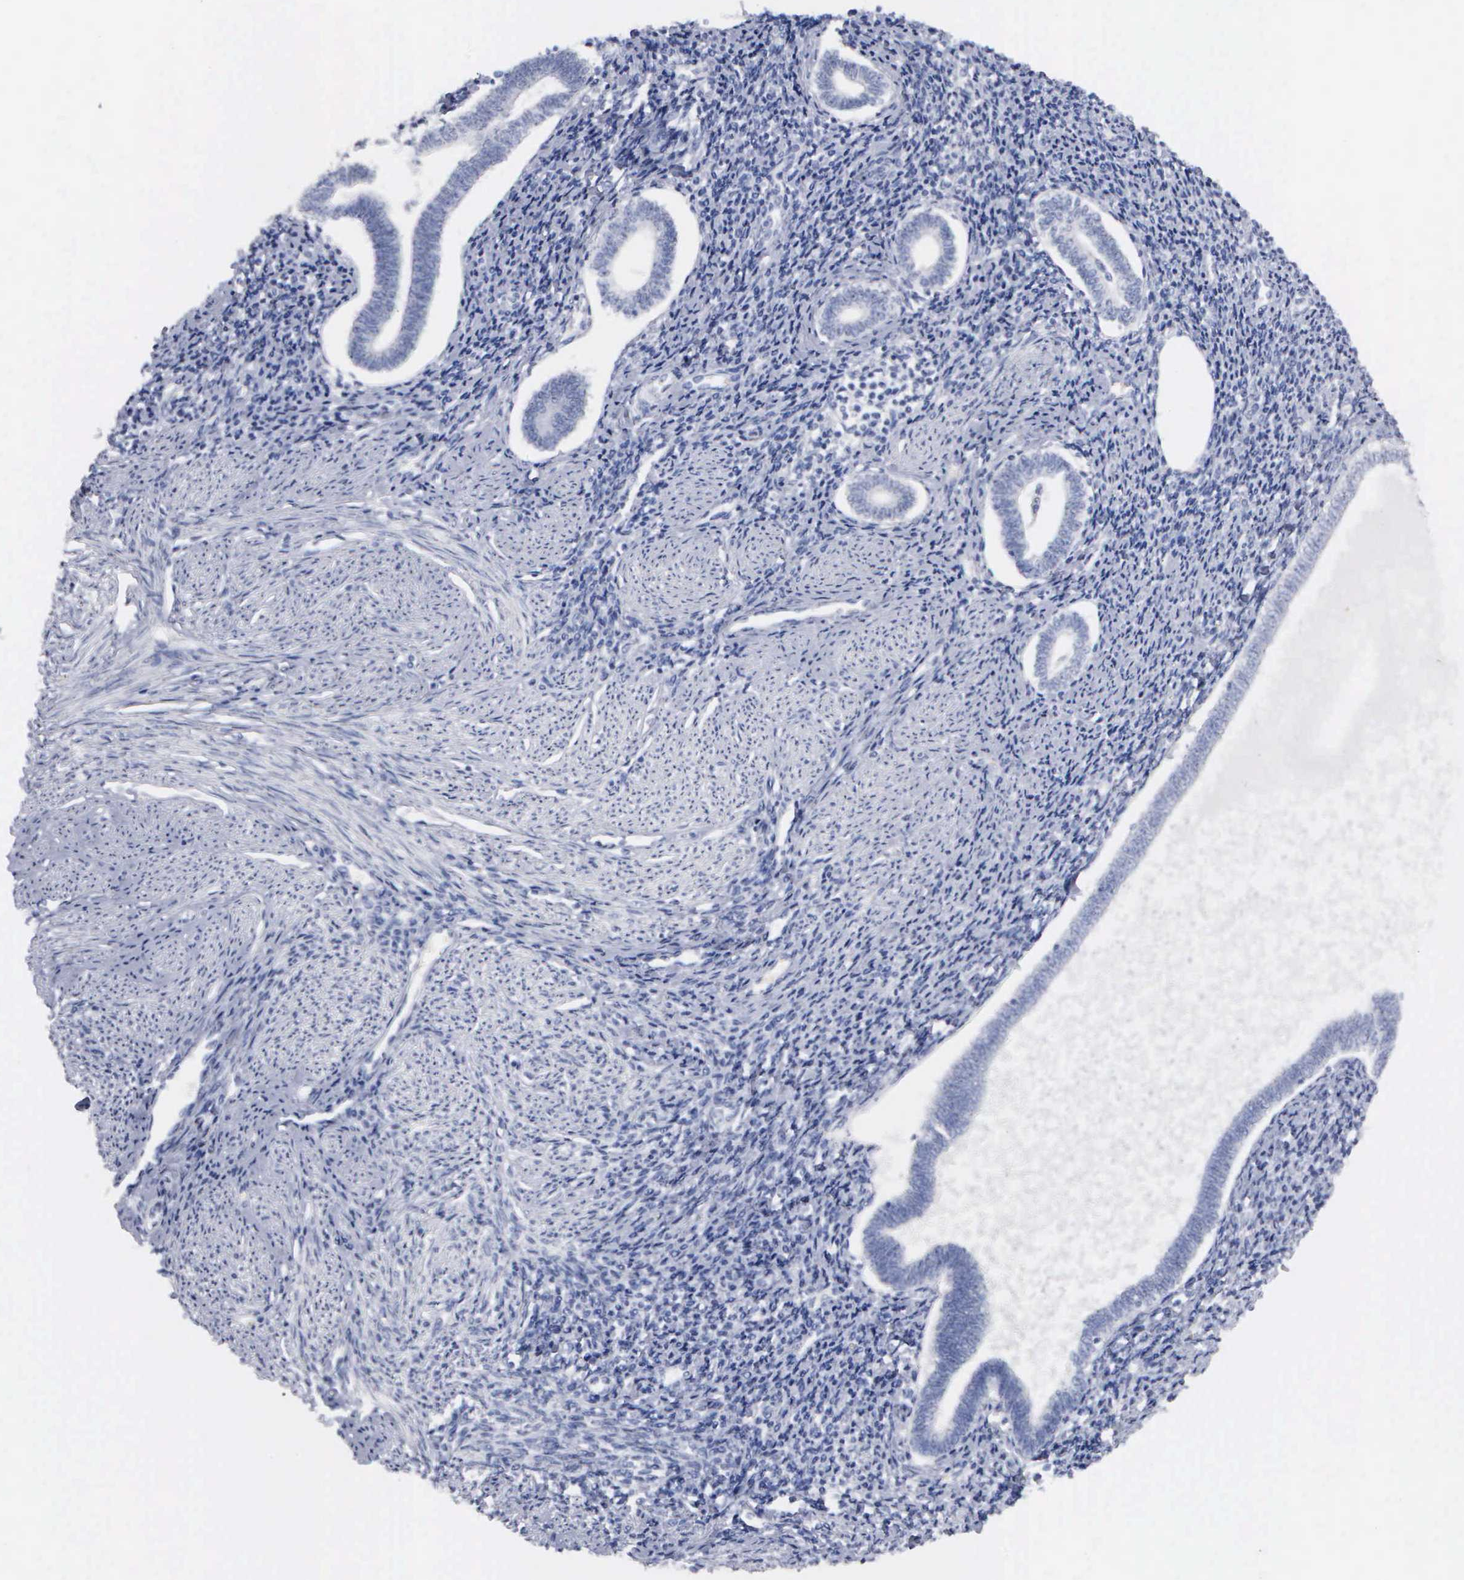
{"staining": {"intensity": "negative", "quantity": "none", "location": "none"}, "tissue": "endometrium", "cell_type": "Cells in endometrial stroma", "image_type": "normal", "snomed": [{"axis": "morphology", "description": "Normal tissue, NOS"}, {"axis": "topography", "description": "Endometrium"}], "caption": "This is an IHC photomicrograph of normal endometrium. There is no expression in cells in endometrial stroma.", "gene": "ASPHD2", "patient": {"sex": "female", "age": 52}}